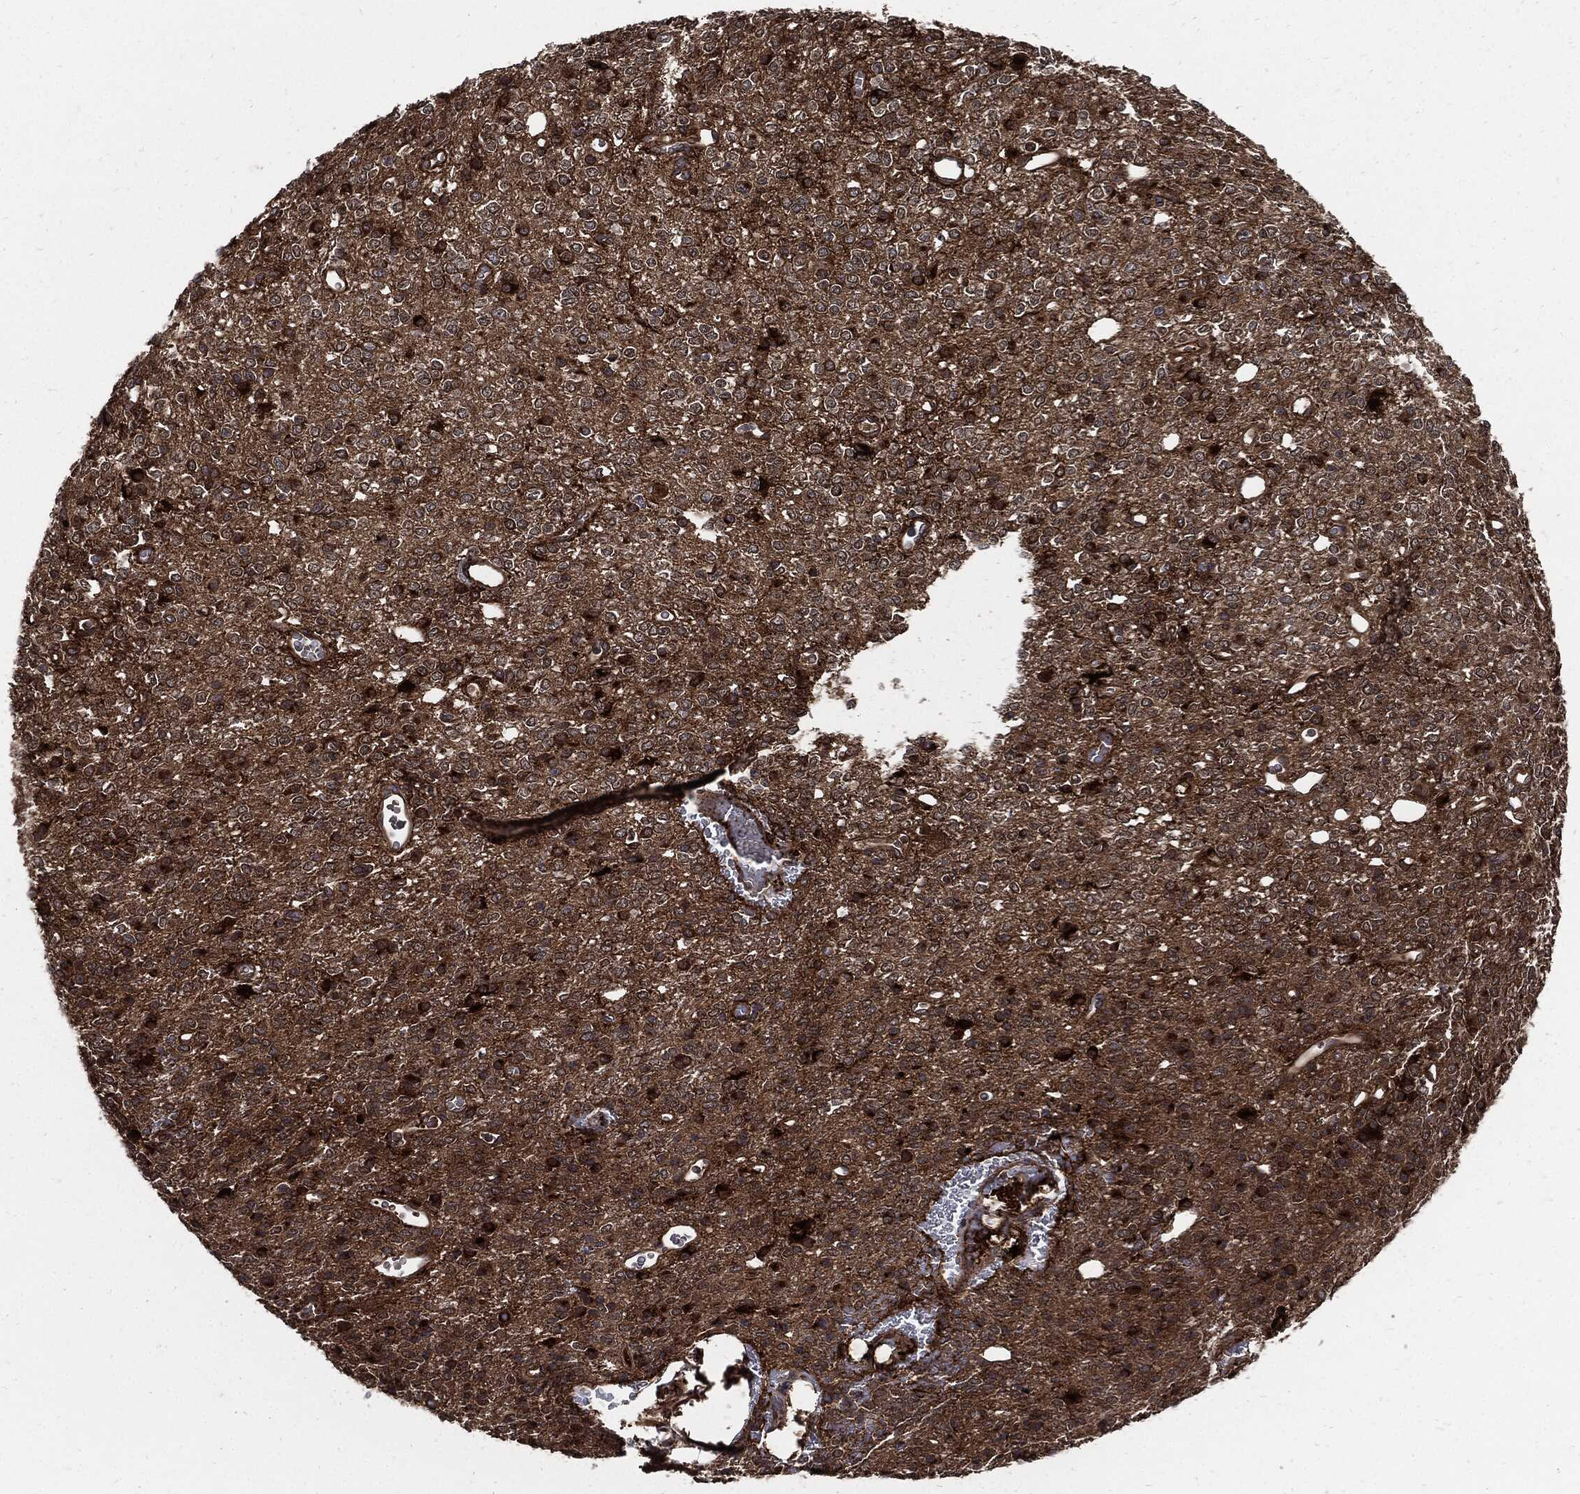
{"staining": {"intensity": "strong", "quantity": "25%-75%", "location": "cytoplasmic/membranous"}, "tissue": "glioma", "cell_type": "Tumor cells", "image_type": "cancer", "snomed": [{"axis": "morphology", "description": "Glioma, malignant, Low grade"}, {"axis": "topography", "description": "Brain"}], "caption": "Strong cytoplasmic/membranous protein expression is identified in approximately 25%-75% of tumor cells in malignant low-grade glioma.", "gene": "CLU", "patient": {"sex": "female", "age": 45}}